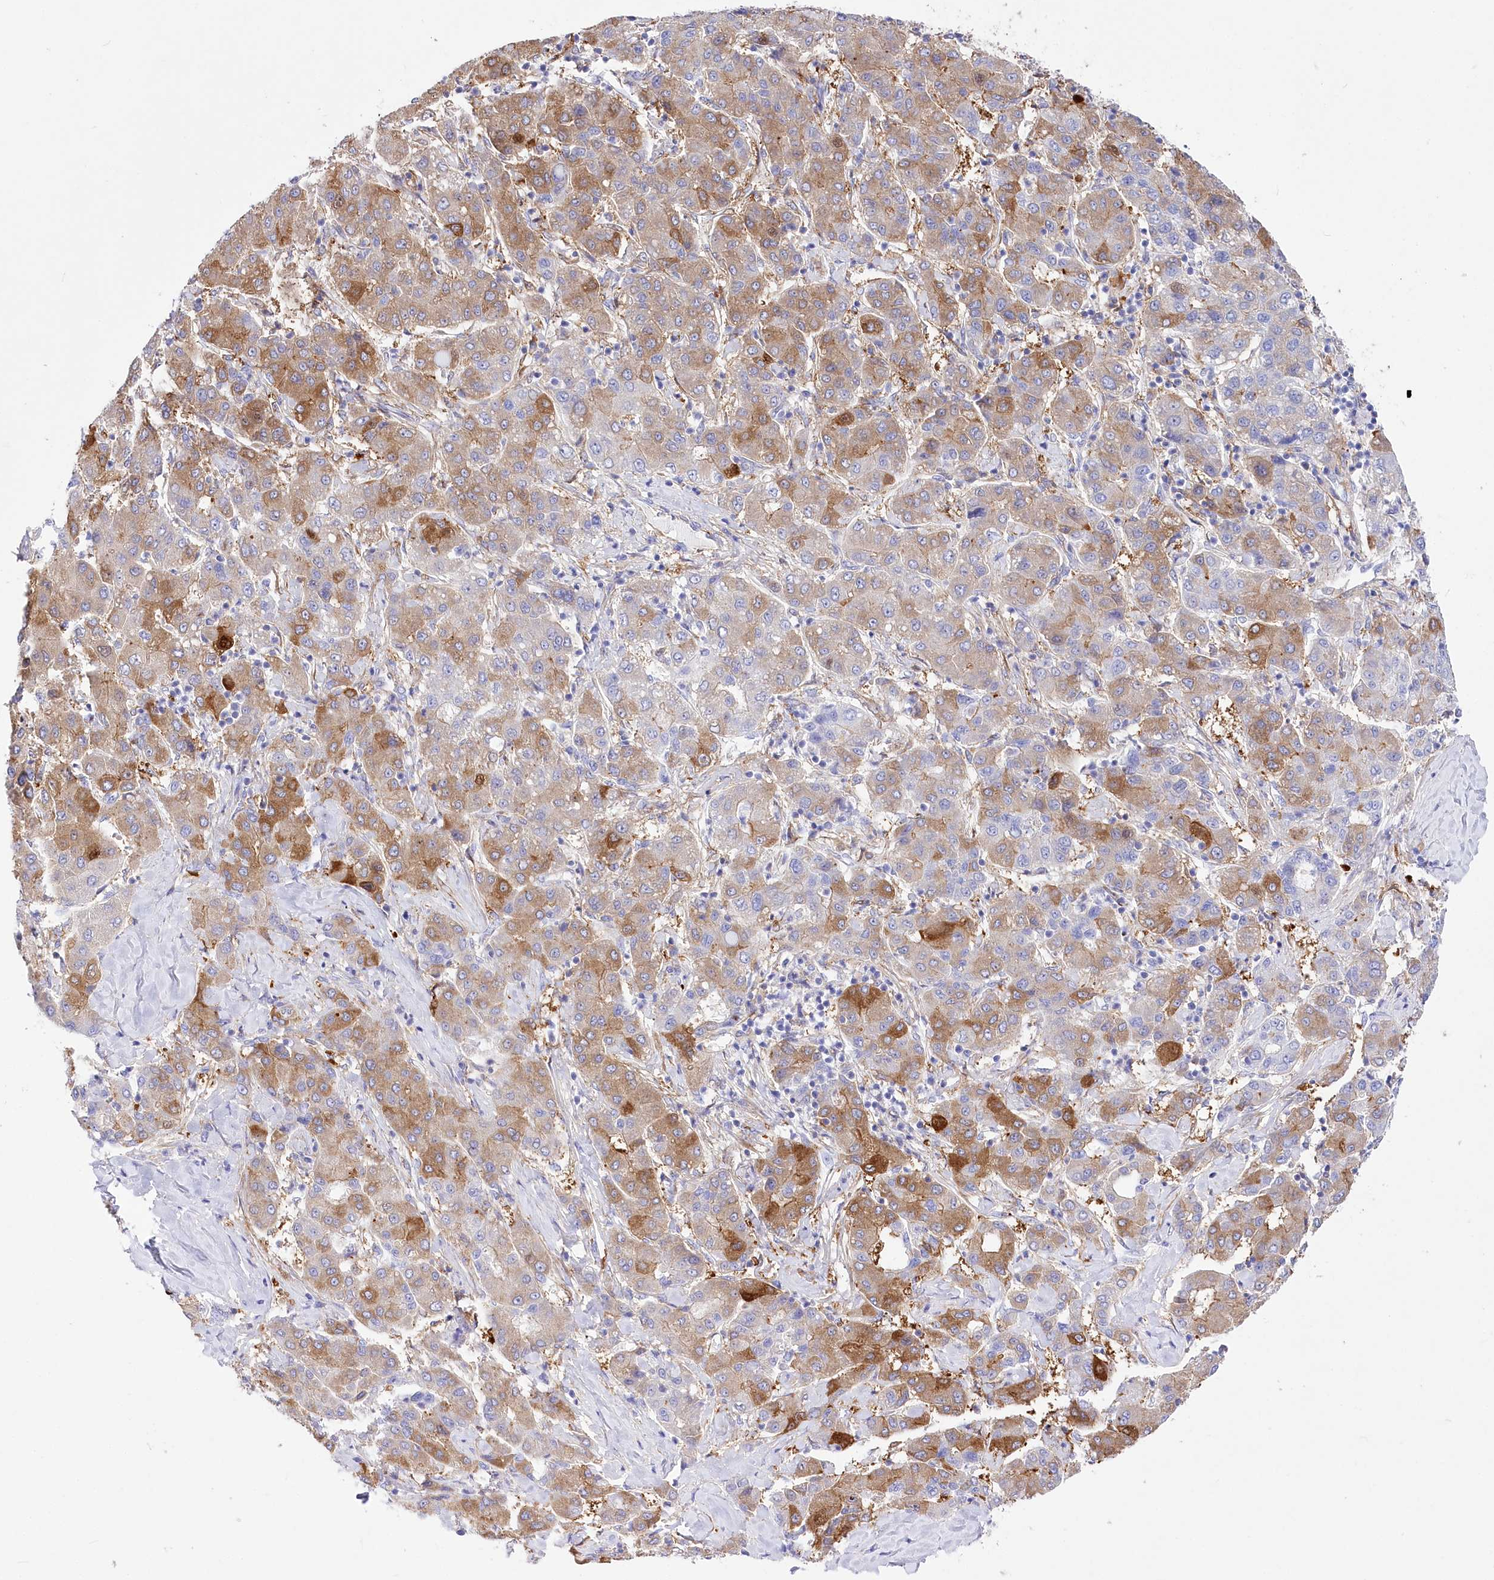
{"staining": {"intensity": "moderate", "quantity": ">75%", "location": "cytoplasmic/membranous"}, "tissue": "liver cancer", "cell_type": "Tumor cells", "image_type": "cancer", "snomed": [{"axis": "morphology", "description": "Carcinoma, Hepatocellular, NOS"}, {"axis": "topography", "description": "Liver"}], "caption": "Liver hepatocellular carcinoma was stained to show a protein in brown. There is medium levels of moderate cytoplasmic/membranous staining in approximately >75% of tumor cells.", "gene": "DNAJC19", "patient": {"sex": "male", "age": 65}}